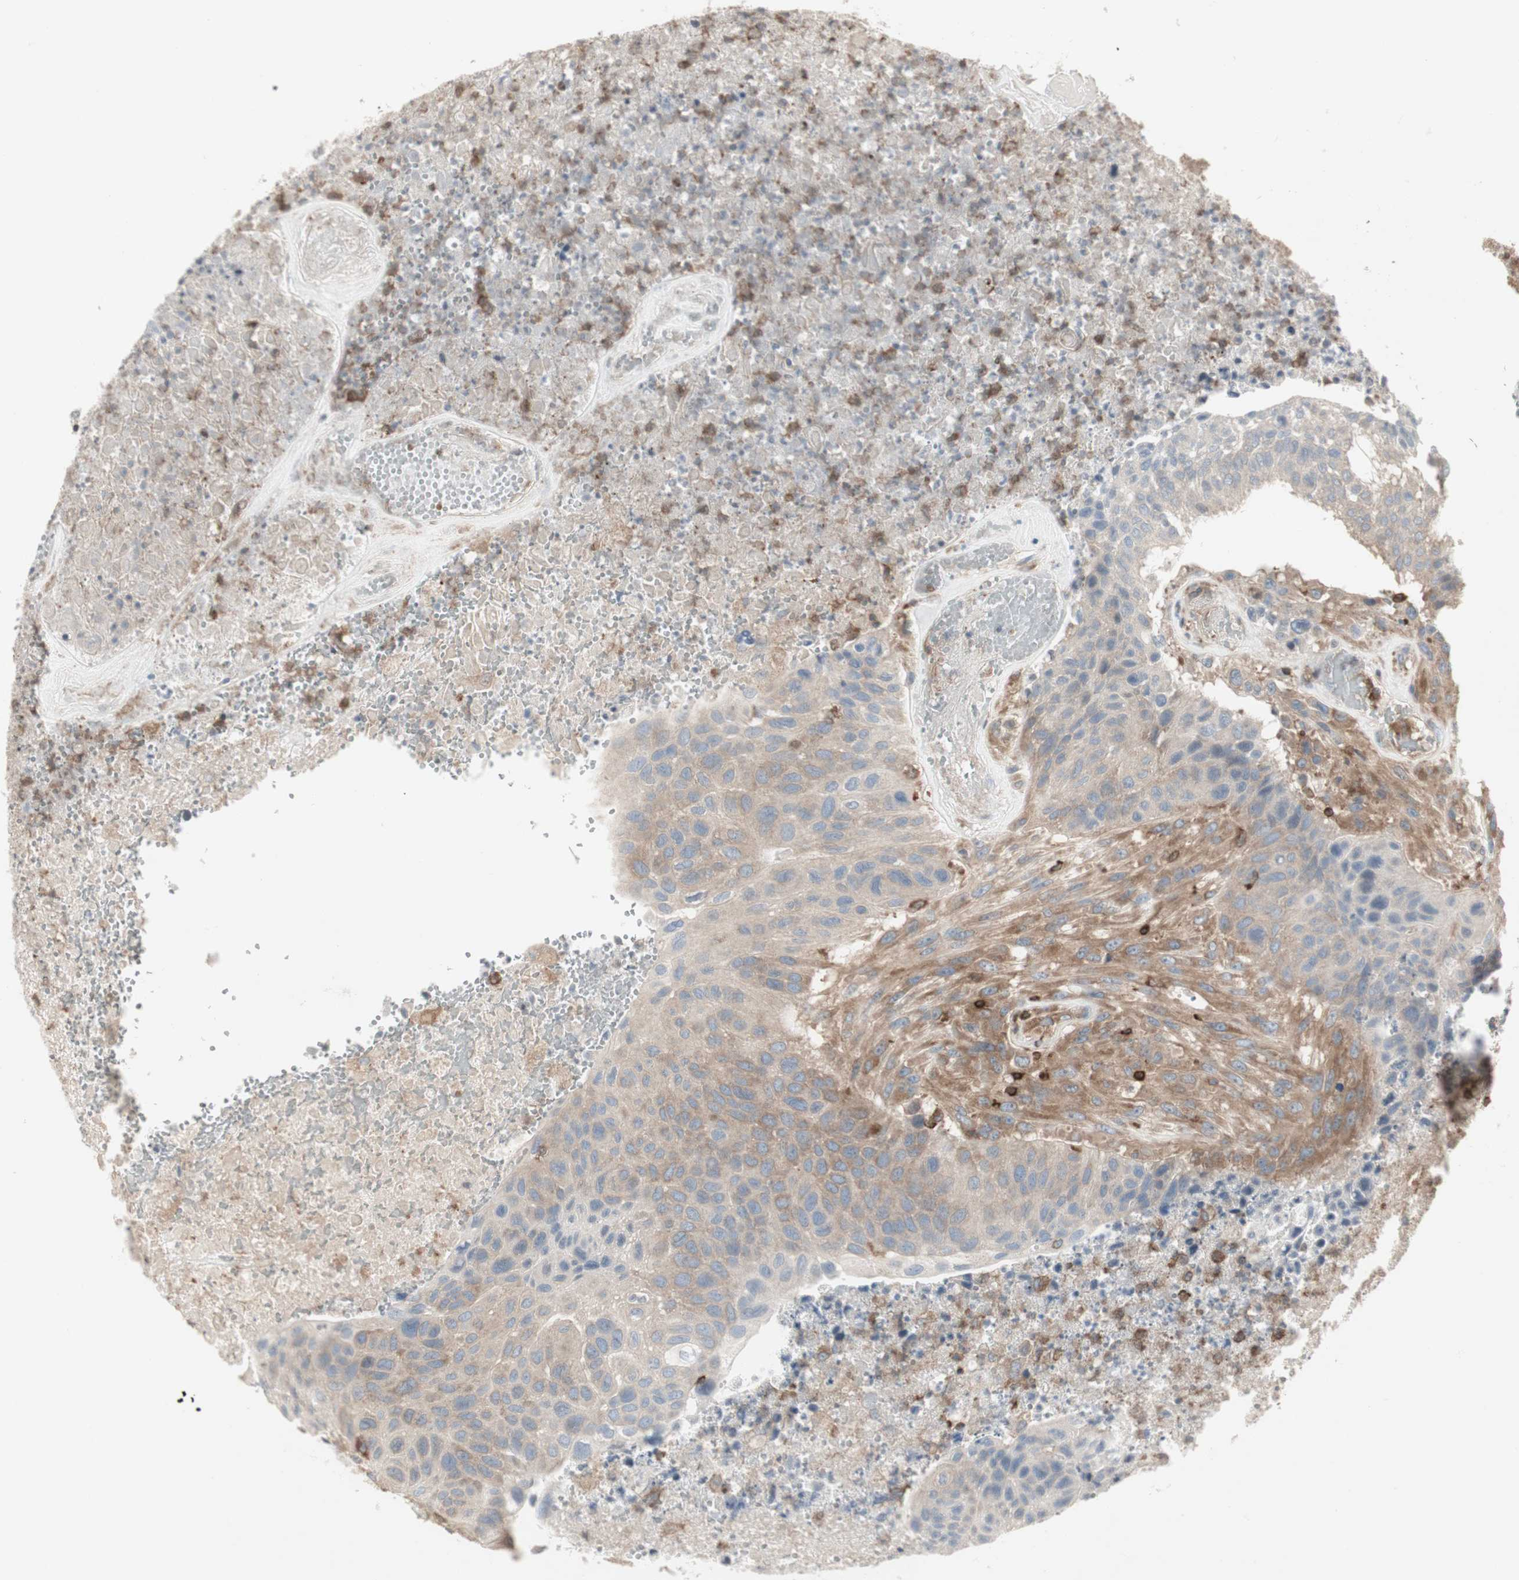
{"staining": {"intensity": "weak", "quantity": "25%-75%", "location": "cytoplasmic/membranous"}, "tissue": "urothelial cancer", "cell_type": "Tumor cells", "image_type": "cancer", "snomed": [{"axis": "morphology", "description": "Urothelial carcinoma, High grade"}, {"axis": "topography", "description": "Urinary bladder"}], "caption": "Weak cytoplasmic/membranous positivity is seen in about 25%-75% of tumor cells in urothelial cancer.", "gene": "ARHGEF1", "patient": {"sex": "male", "age": 66}}